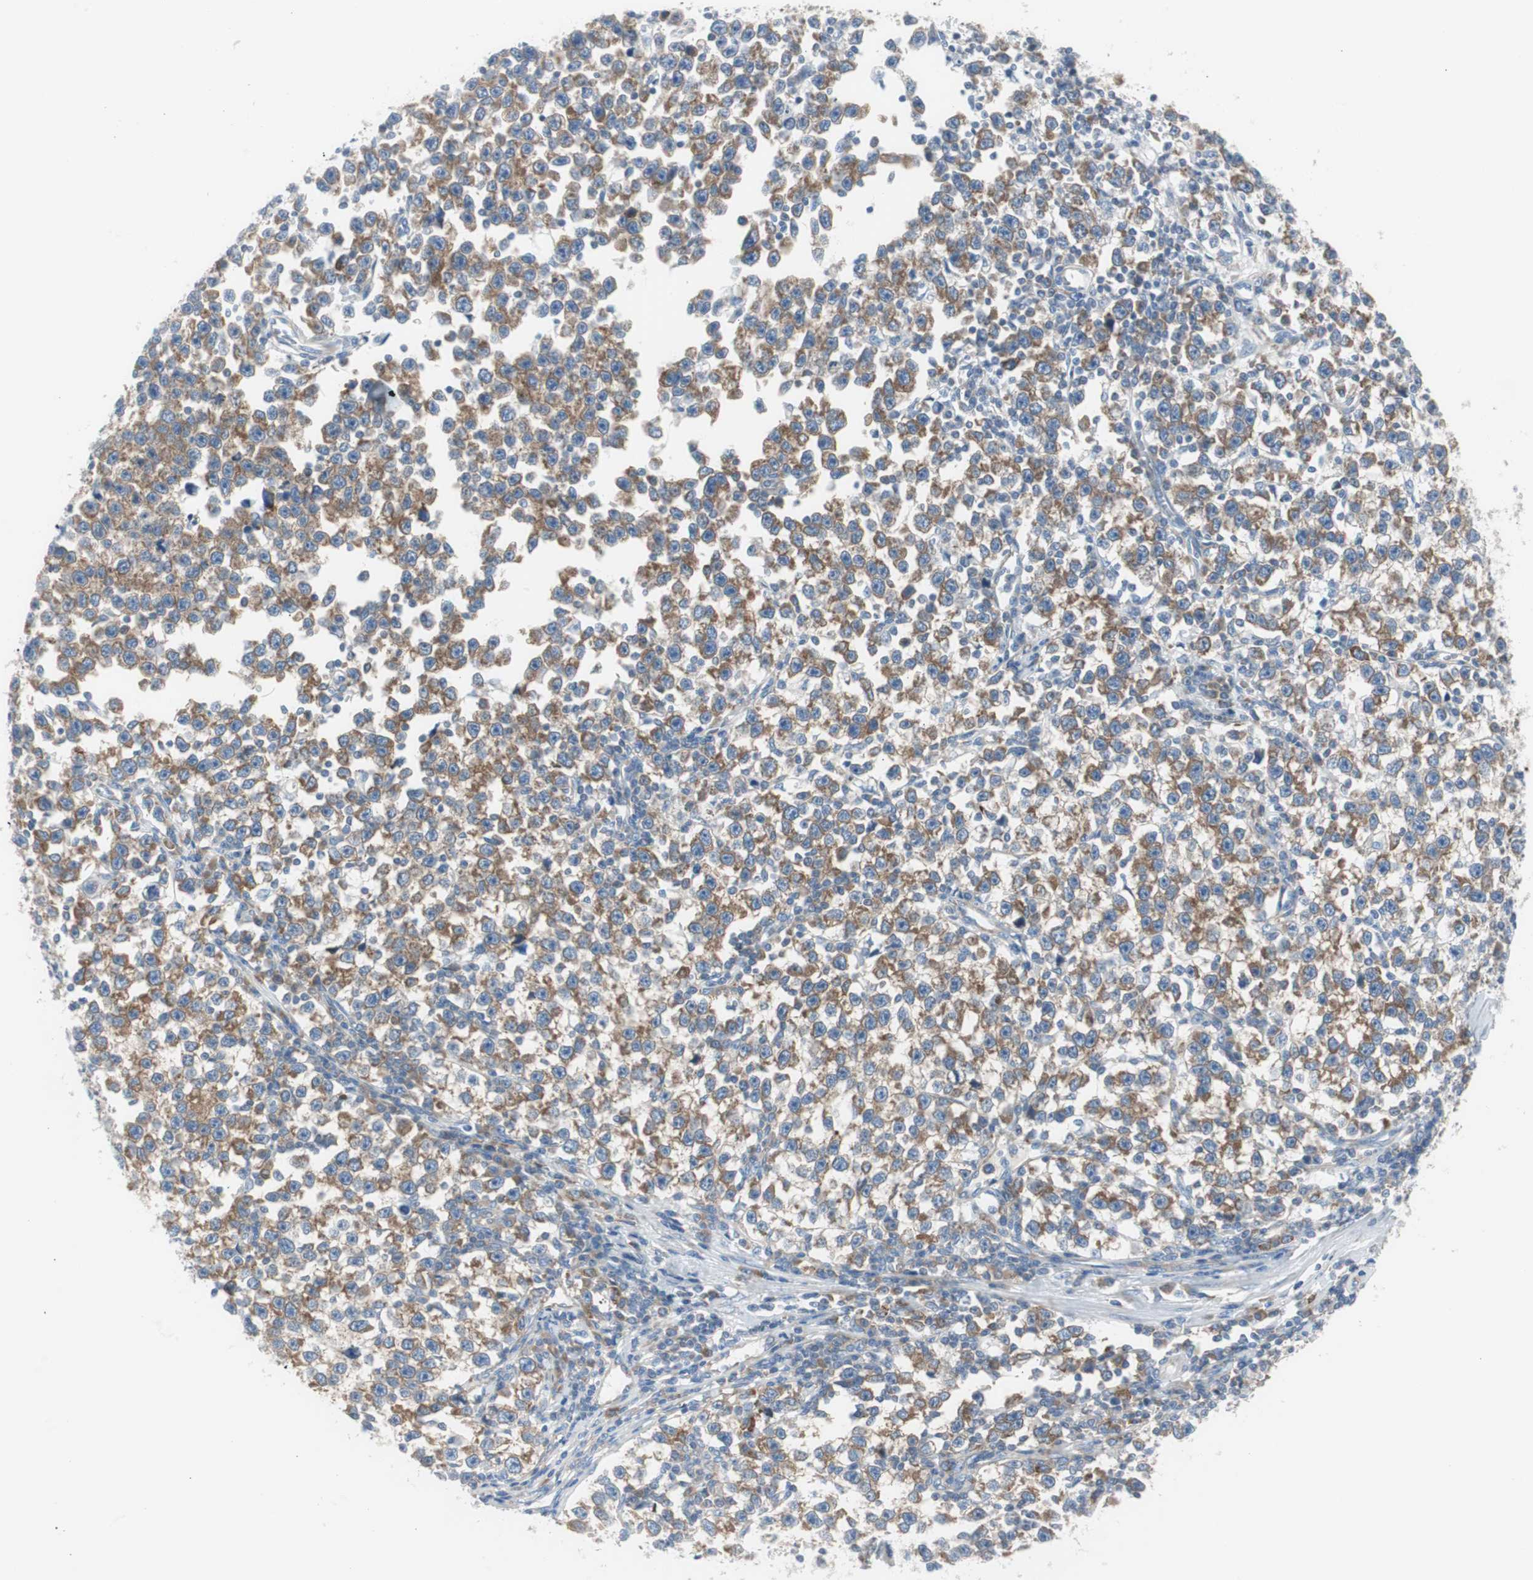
{"staining": {"intensity": "moderate", "quantity": ">75%", "location": "cytoplasmic/membranous"}, "tissue": "testis cancer", "cell_type": "Tumor cells", "image_type": "cancer", "snomed": [{"axis": "morphology", "description": "Seminoma, NOS"}, {"axis": "topography", "description": "Testis"}], "caption": "Testis cancer was stained to show a protein in brown. There is medium levels of moderate cytoplasmic/membranous positivity in approximately >75% of tumor cells.", "gene": "RPS12", "patient": {"sex": "male", "age": 43}}